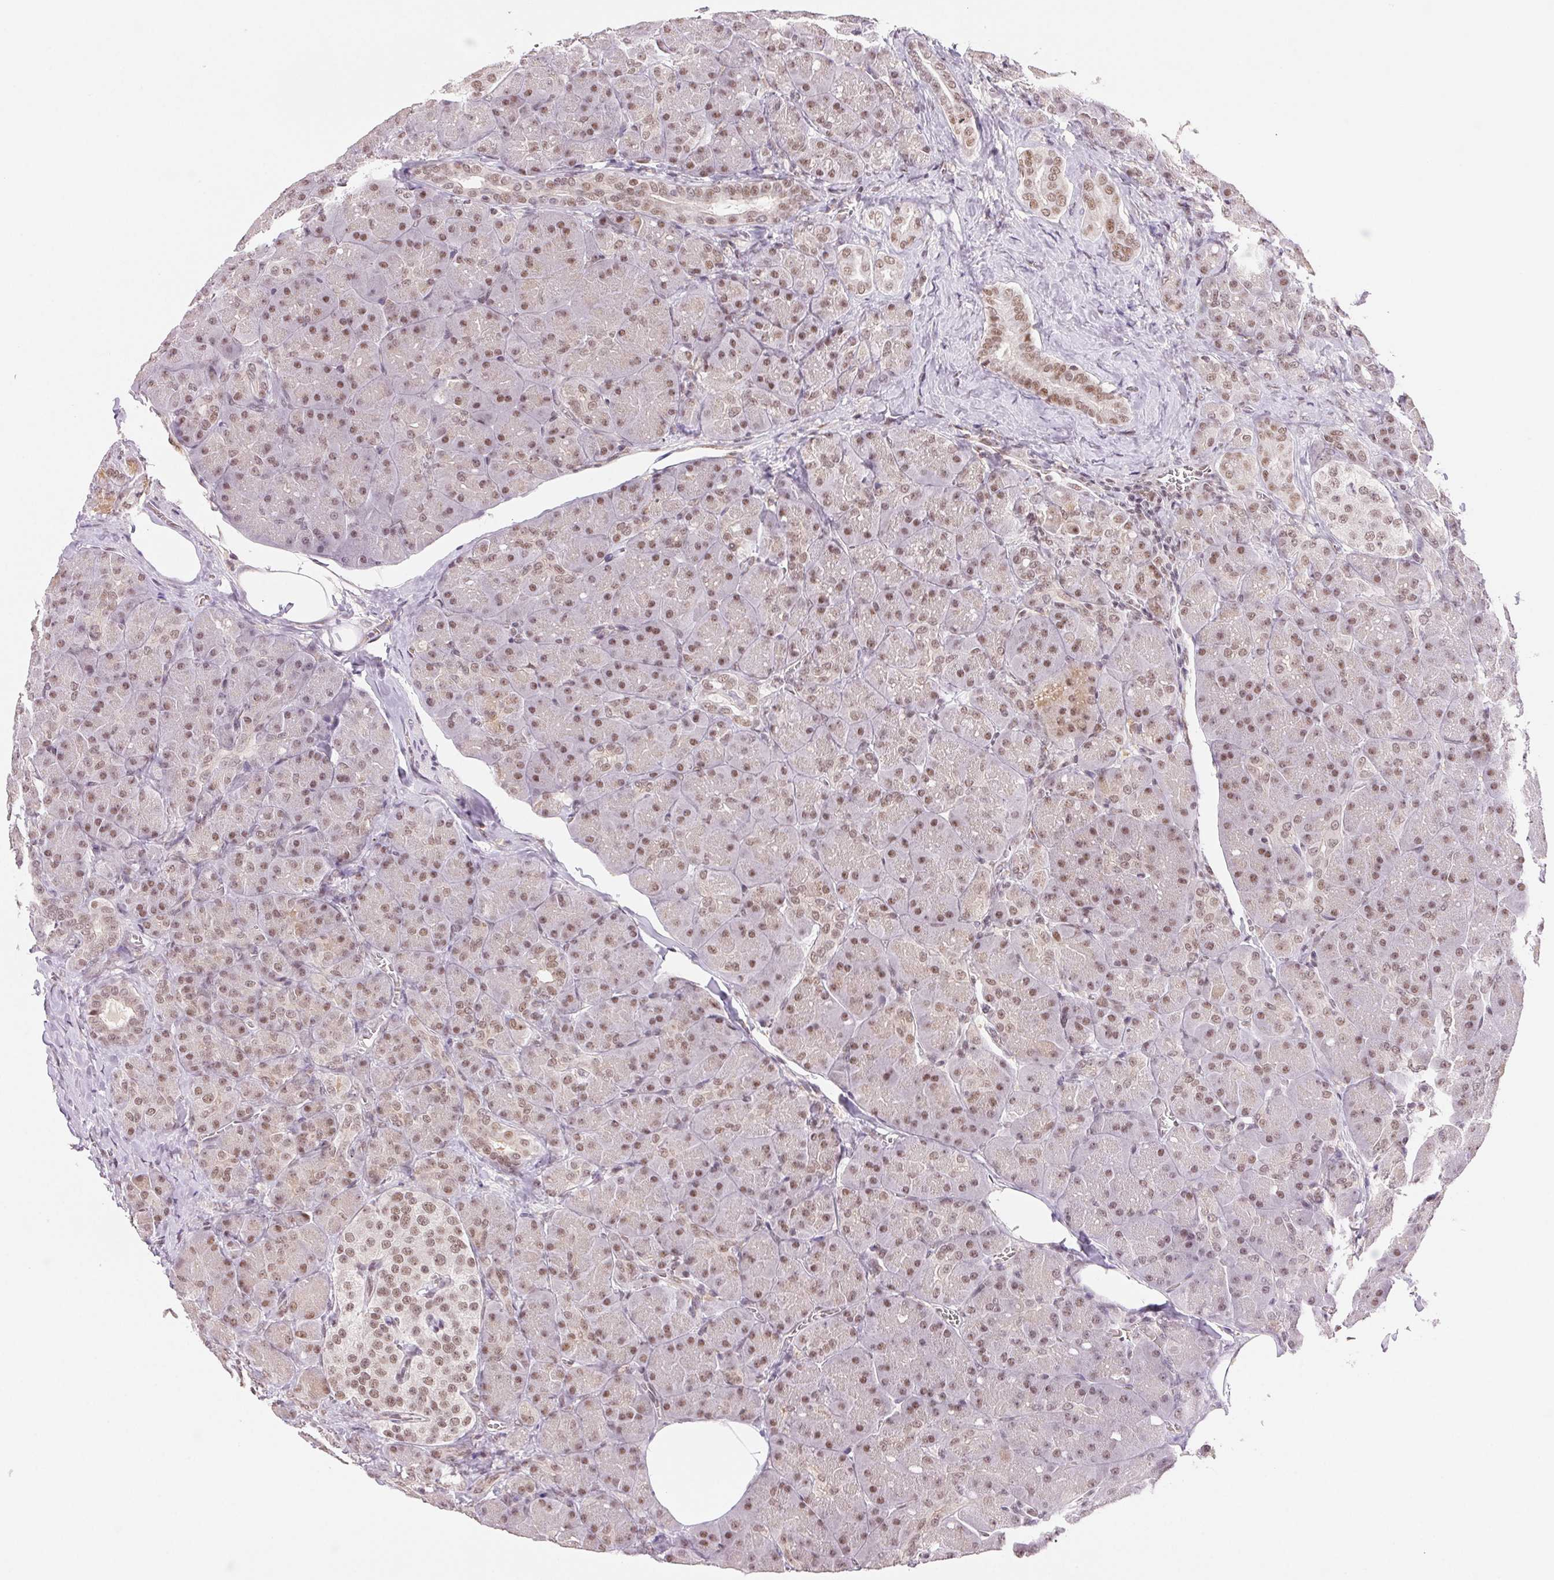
{"staining": {"intensity": "weak", "quantity": "25%-75%", "location": "nuclear"}, "tissue": "pancreas", "cell_type": "Exocrine glandular cells", "image_type": "normal", "snomed": [{"axis": "morphology", "description": "Normal tissue, NOS"}, {"axis": "topography", "description": "Pancreas"}], "caption": "IHC of normal human pancreas reveals low levels of weak nuclear positivity in approximately 25%-75% of exocrine glandular cells.", "gene": "PRPF18", "patient": {"sex": "male", "age": 55}}